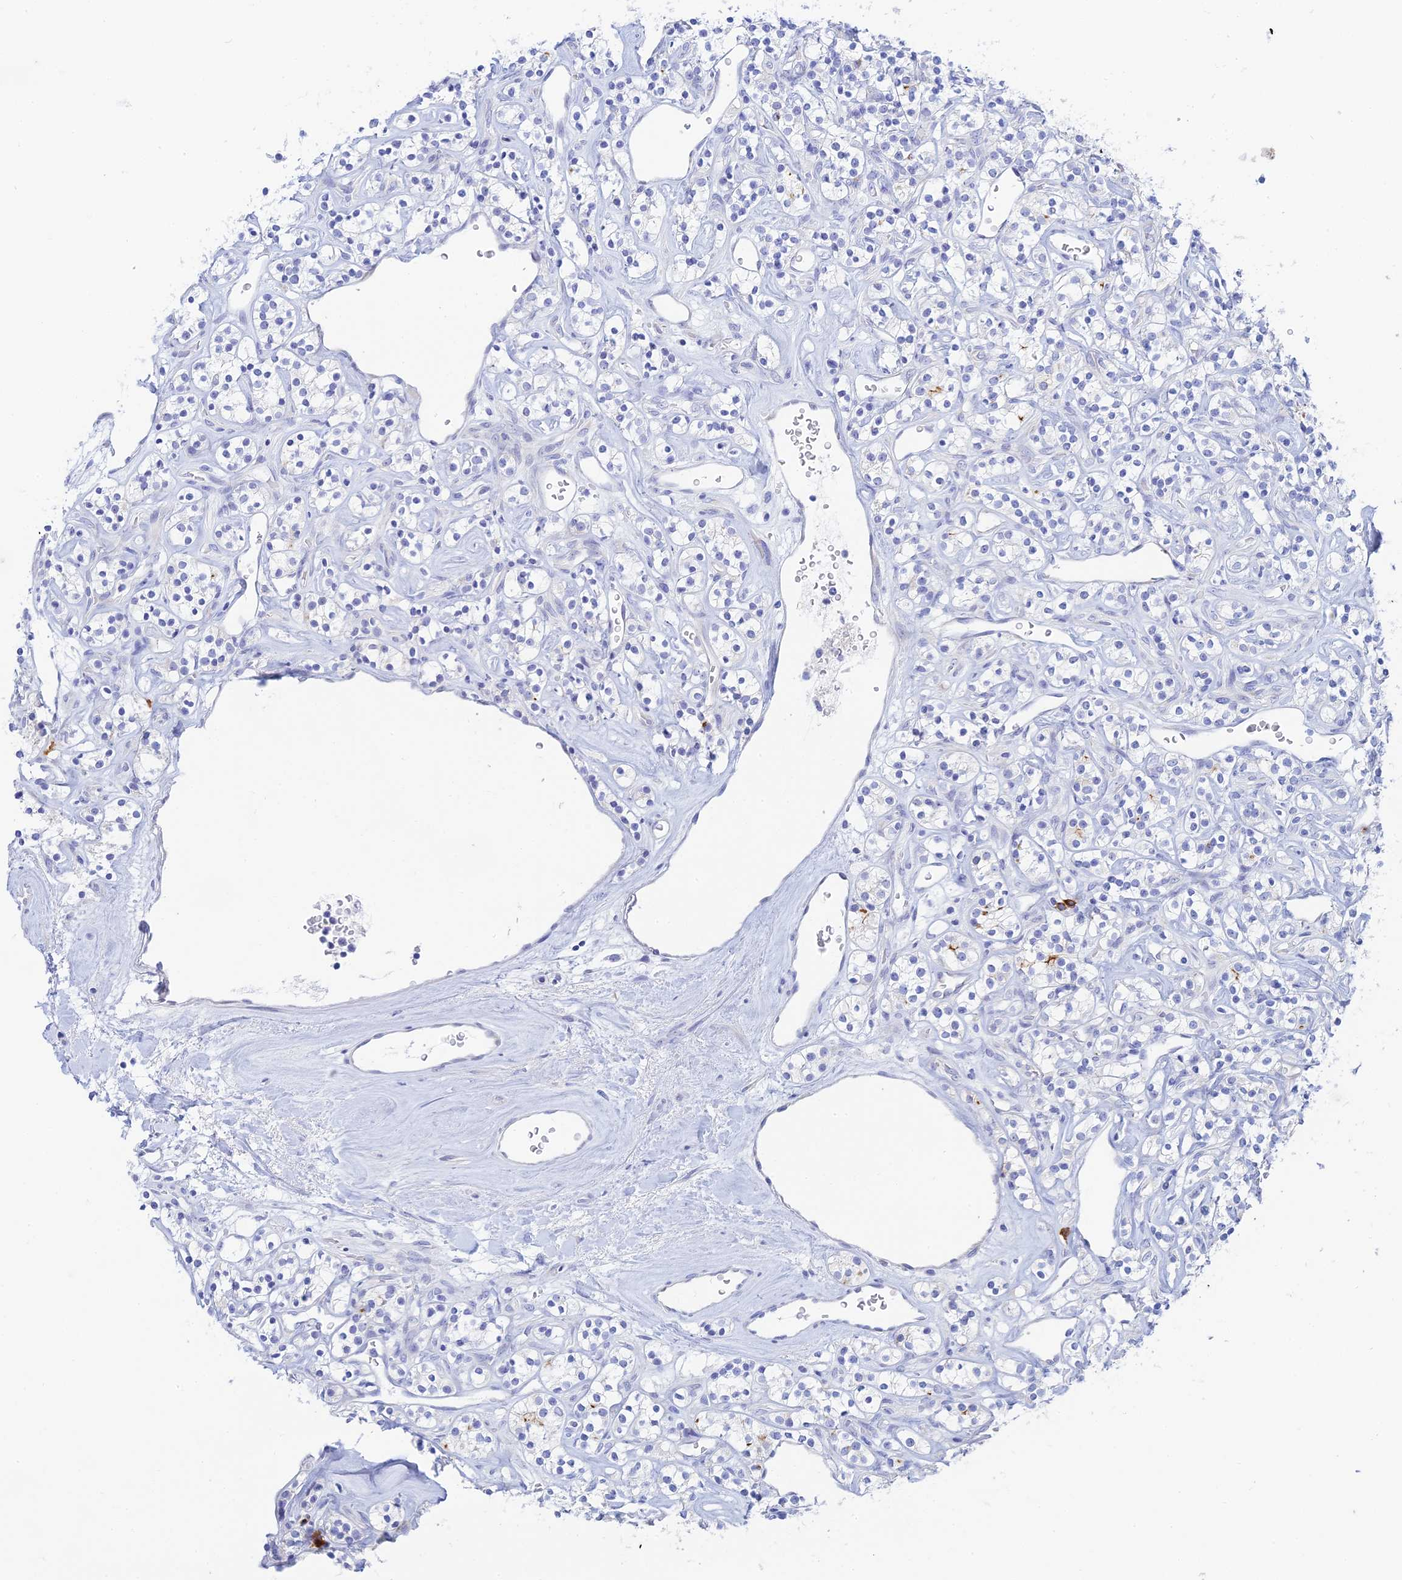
{"staining": {"intensity": "negative", "quantity": "none", "location": "none"}, "tissue": "renal cancer", "cell_type": "Tumor cells", "image_type": "cancer", "snomed": [{"axis": "morphology", "description": "Adenocarcinoma, NOS"}, {"axis": "topography", "description": "Kidney"}], "caption": "Micrograph shows no significant protein staining in tumor cells of adenocarcinoma (renal).", "gene": "CEP152", "patient": {"sex": "male", "age": 77}}